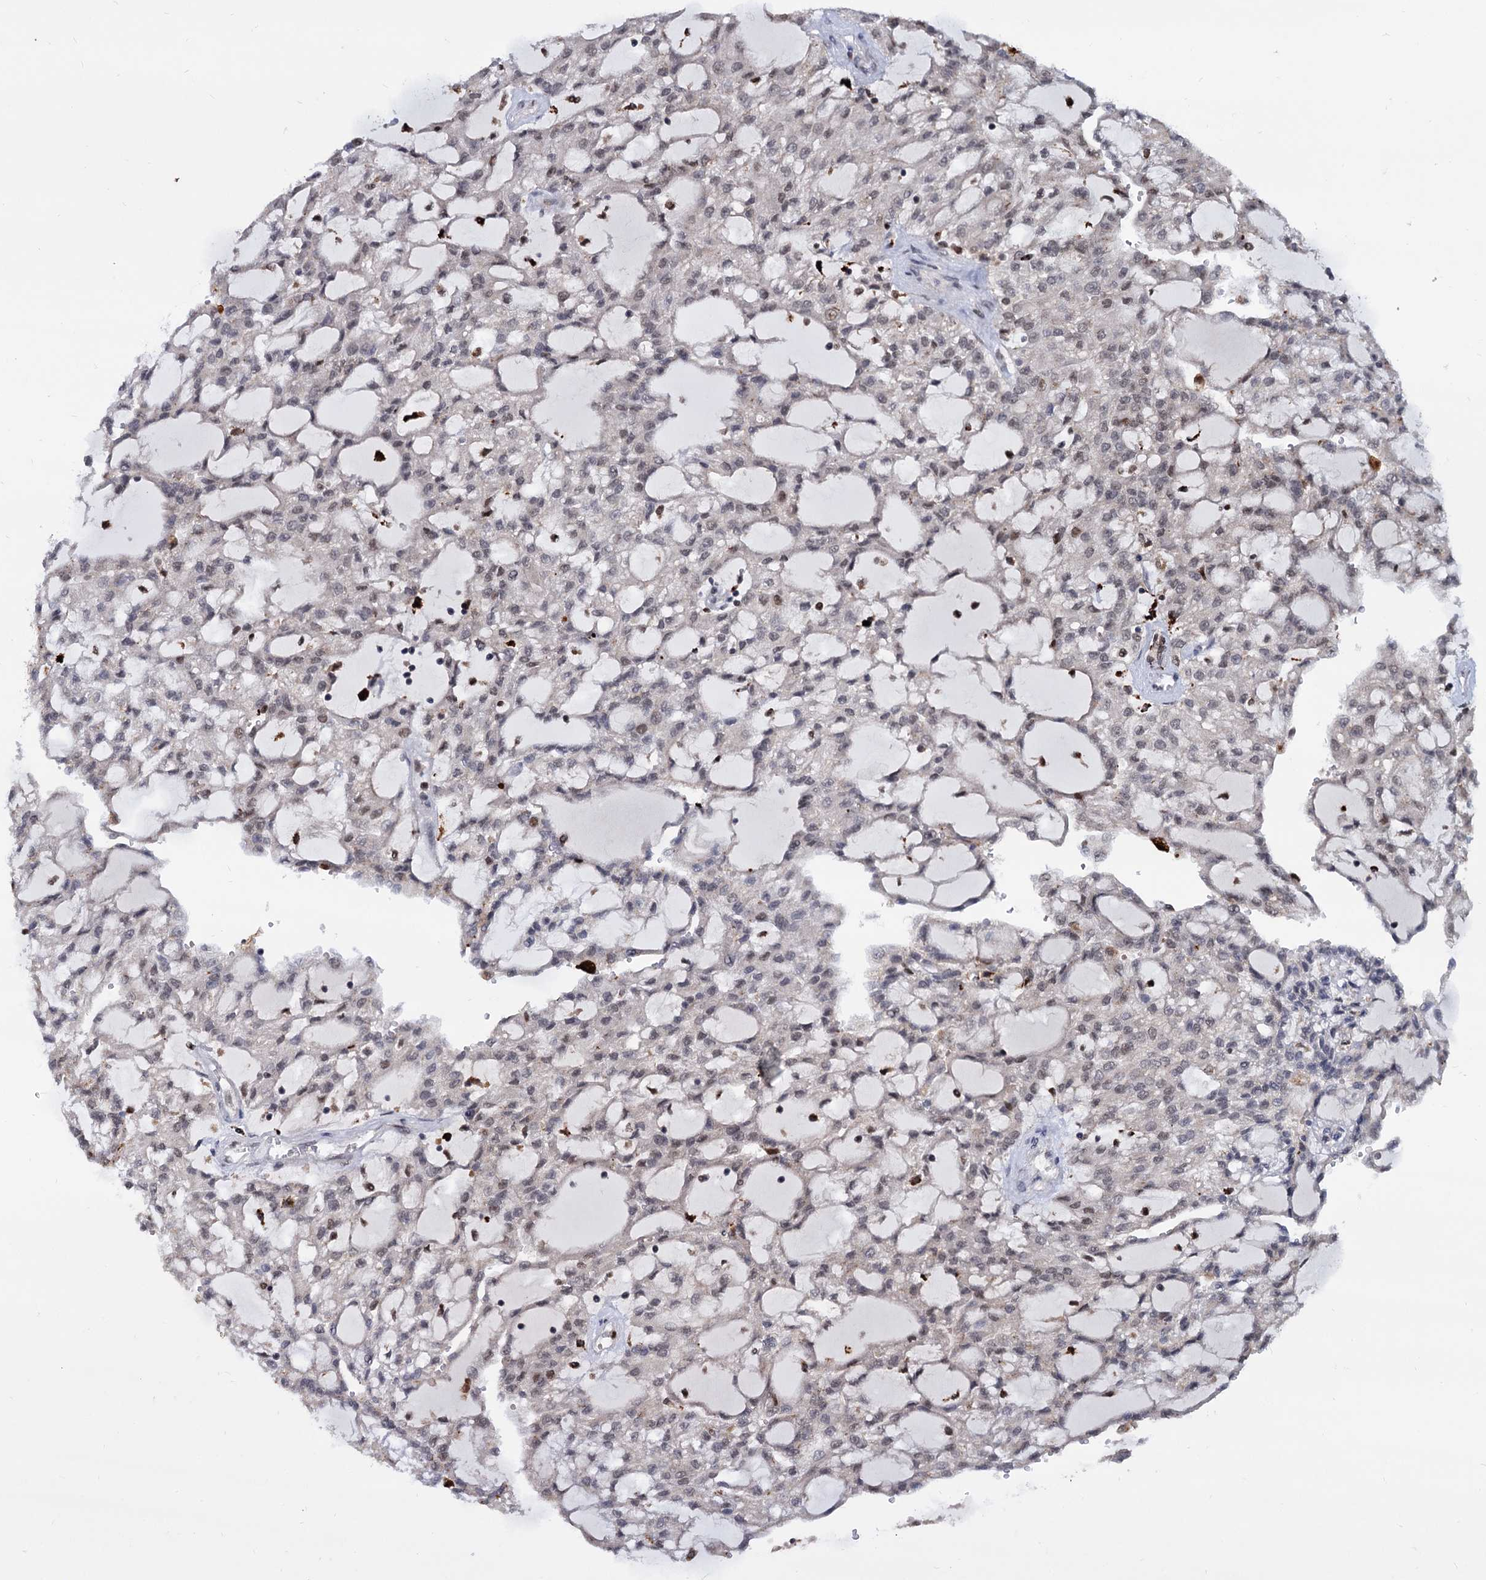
{"staining": {"intensity": "negative", "quantity": "none", "location": "none"}, "tissue": "renal cancer", "cell_type": "Tumor cells", "image_type": "cancer", "snomed": [{"axis": "morphology", "description": "Adenocarcinoma, NOS"}, {"axis": "topography", "description": "Kidney"}], "caption": "Immunohistochemical staining of human renal cancer exhibits no significant expression in tumor cells. (Stains: DAB immunohistochemistry with hematoxylin counter stain, Microscopy: brightfield microscopy at high magnification).", "gene": "RNASEH2B", "patient": {"sex": "male", "age": 63}}